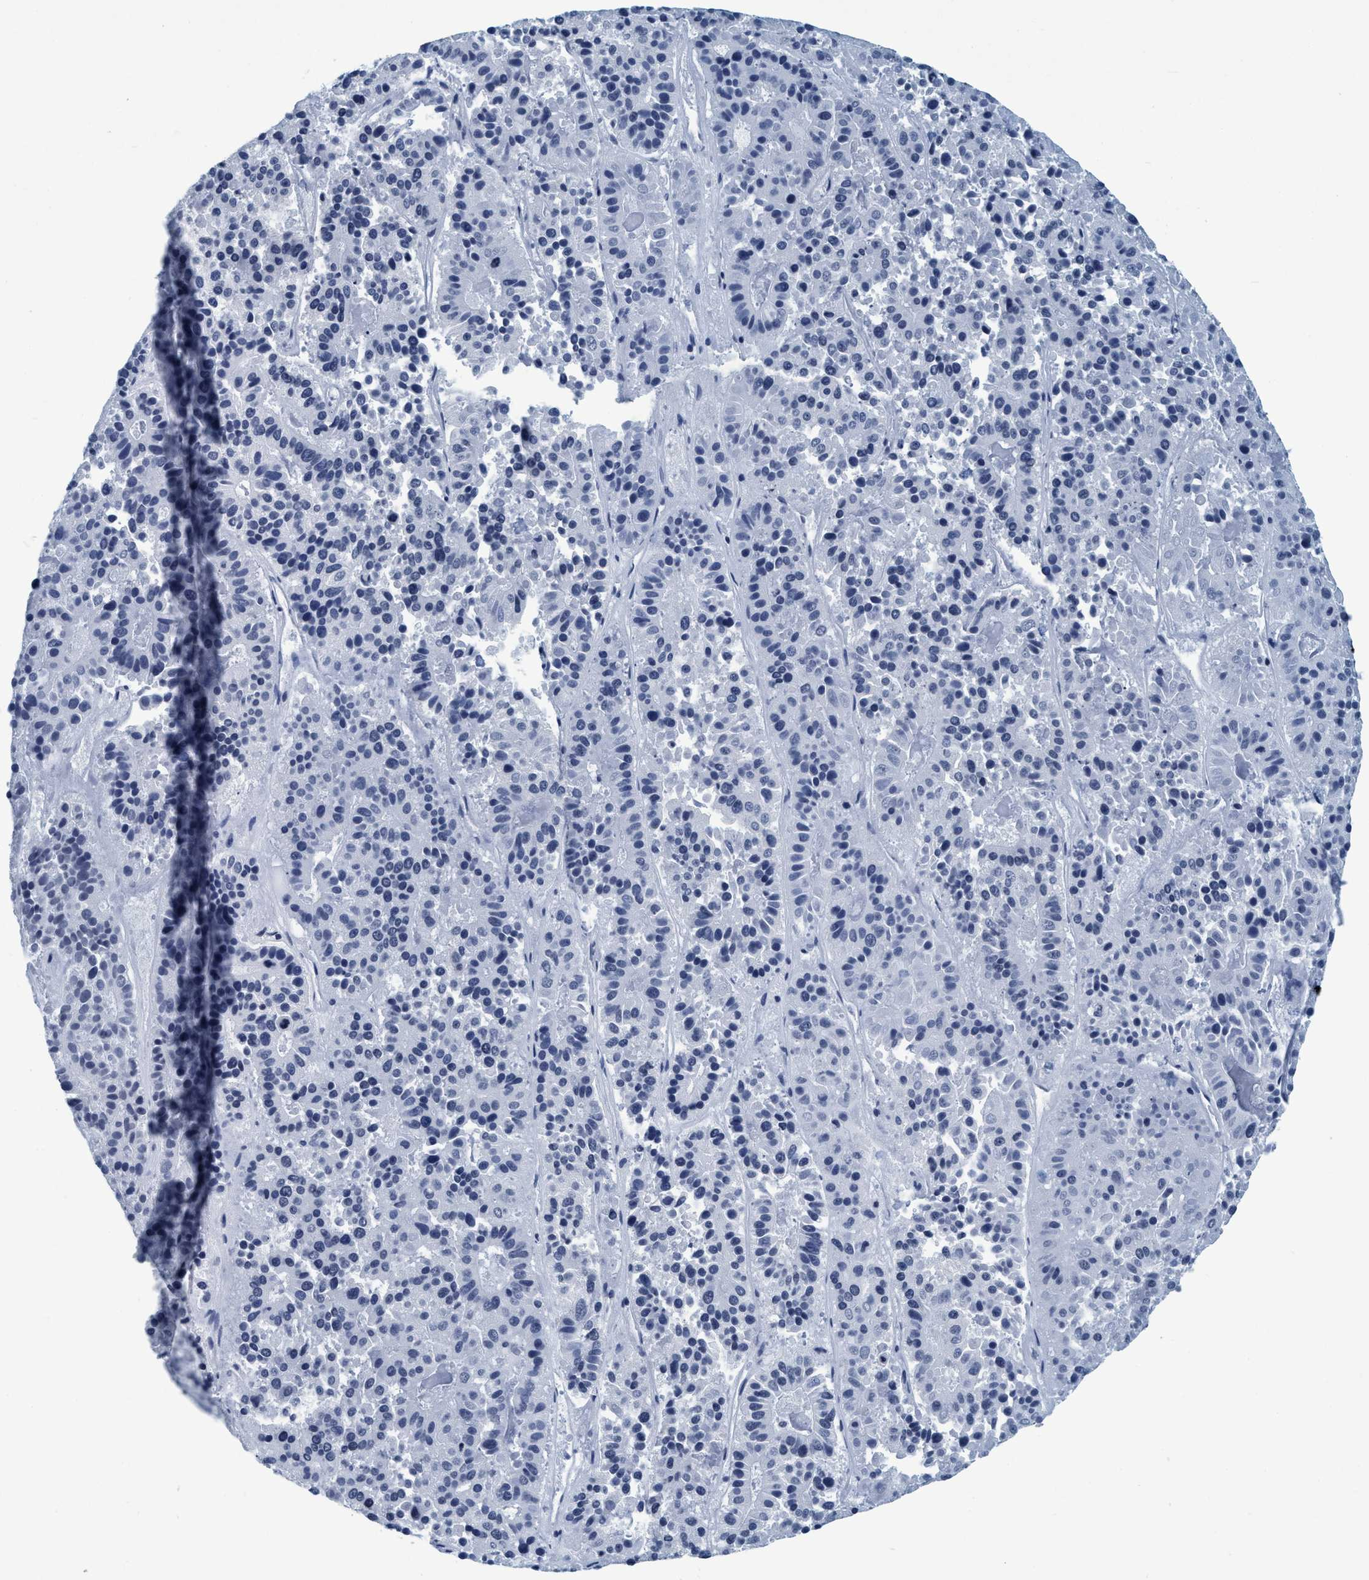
{"staining": {"intensity": "negative", "quantity": "none", "location": "none"}, "tissue": "pancreatic cancer", "cell_type": "Tumor cells", "image_type": "cancer", "snomed": [{"axis": "morphology", "description": "Adenocarcinoma, NOS"}, {"axis": "topography", "description": "Pancreas"}], "caption": "Immunohistochemistry (IHC) of human pancreatic cancer reveals no expression in tumor cells.", "gene": "CCNE2", "patient": {"sex": "male", "age": 50}}